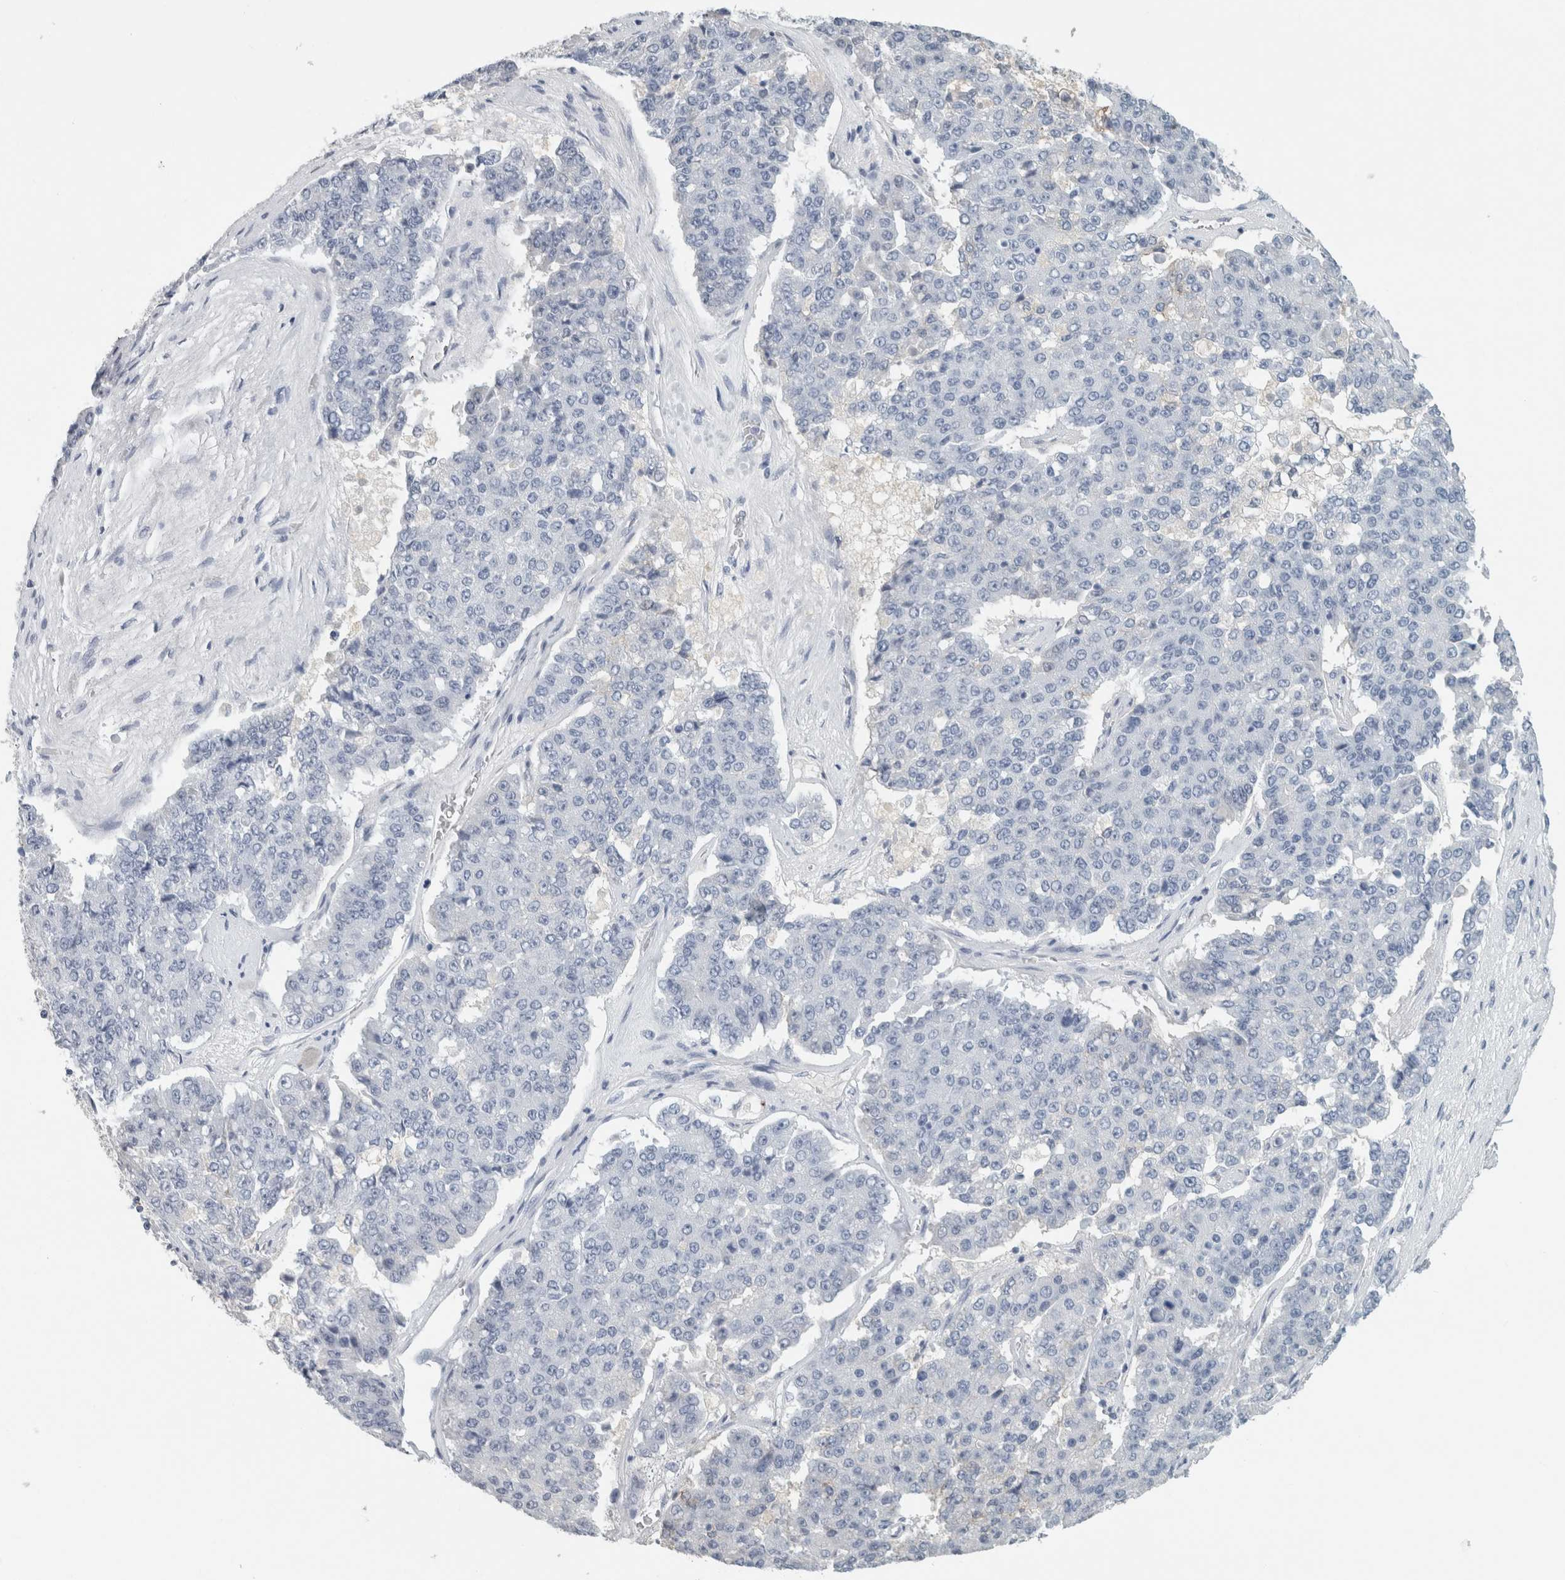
{"staining": {"intensity": "negative", "quantity": "none", "location": "none"}, "tissue": "pancreatic cancer", "cell_type": "Tumor cells", "image_type": "cancer", "snomed": [{"axis": "morphology", "description": "Adenocarcinoma, NOS"}, {"axis": "topography", "description": "Pancreas"}], "caption": "There is no significant positivity in tumor cells of pancreatic cancer (adenocarcinoma).", "gene": "TSPAN8", "patient": {"sex": "male", "age": 50}}